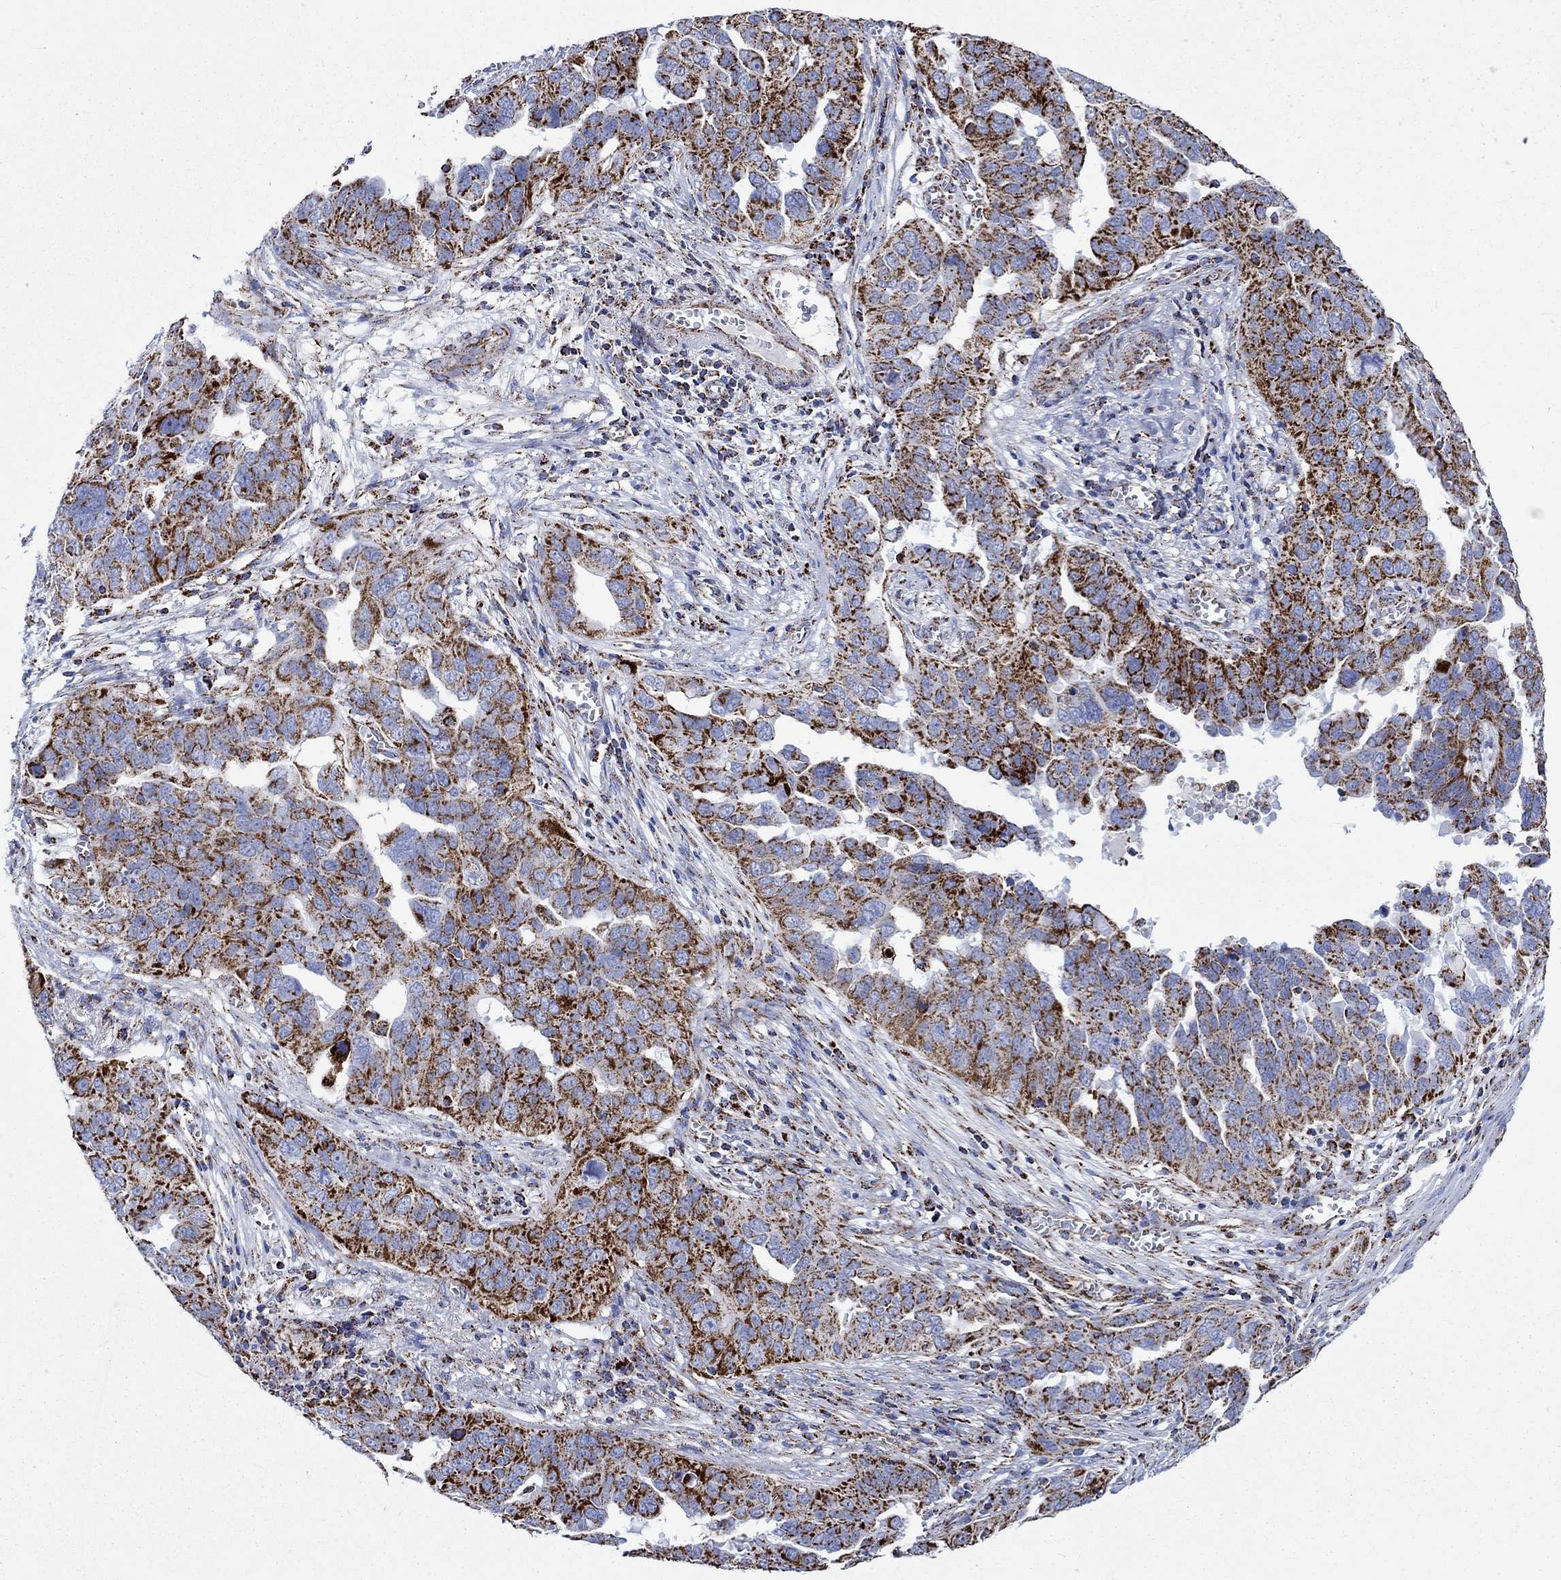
{"staining": {"intensity": "strong", "quantity": ">75%", "location": "cytoplasmic/membranous"}, "tissue": "ovarian cancer", "cell_type": "Tumor cells", "image_type": "cancer", "snomed": [{"axis": "morphology", "description": "Carcinoma, endometroid"}, {"axis": "topography", "description": "Soft tissue"}, {"axis": "topography", "description": "Ovary"}], "caption": "A micrograph showing strong cytoplasmic/membranous expression in about >75% of tumor cells in ovarian cancer, as visualized by brown immunohistochemical staining.", "gene": "RCE1", "patient": {"sex": "female", "age": 52}}